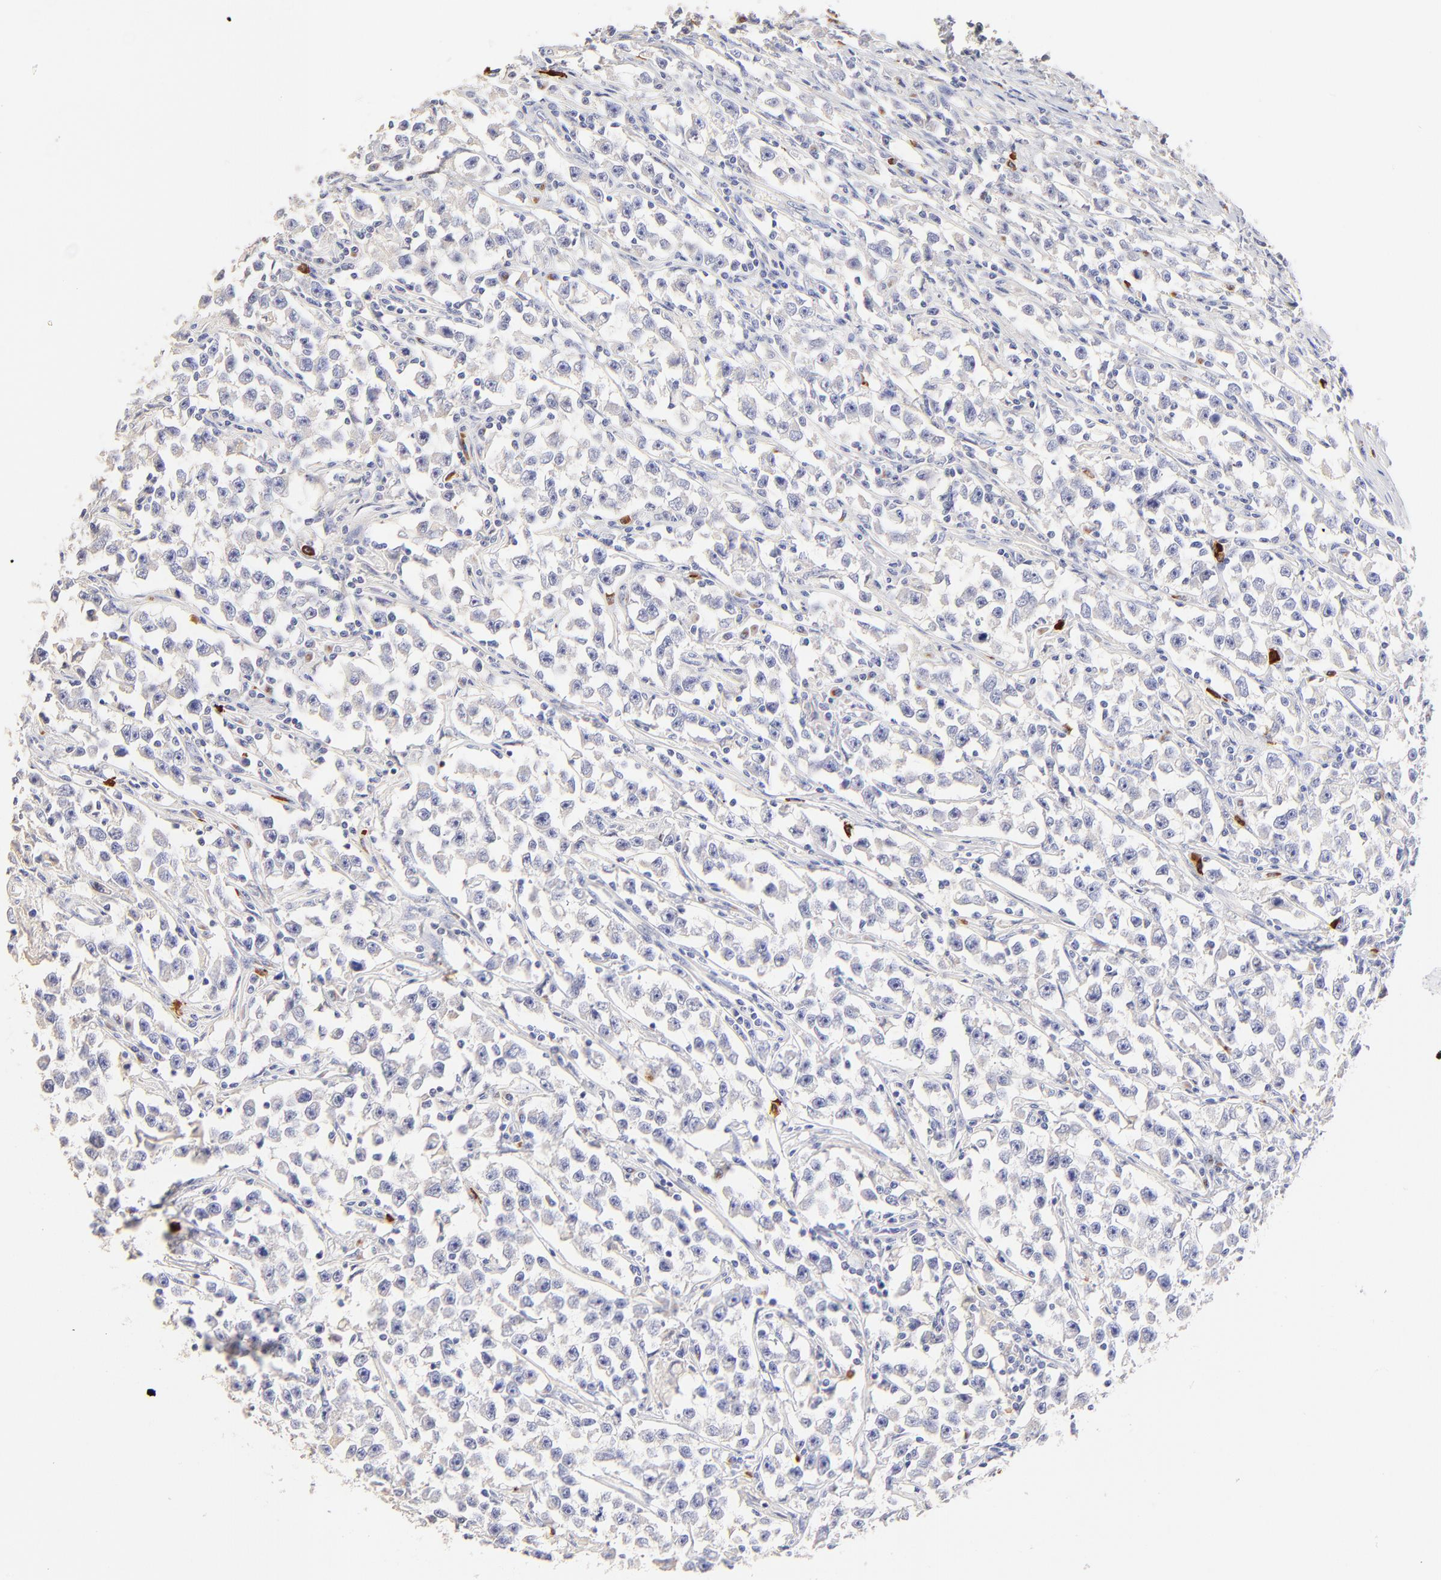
{"staining": {"intensity": "negative", "quantity": "none", "location": "none"}, "tissue": "testis cancer", "cell_type": "Tumor cells", "image_type": "cancer", "snomed": [{"axis": "morphology", "description": "Seminoma, NOS"}, {"axis": "topography", "description": "Testis"}], "caption": "This histopathology image is of testis seminoma stained with IHC to label a protein in brown with the nuclei are counter-stained blue. There is no staining in tumor cells. (DAB immunohistochemistry with hematoxylin counter stain).", "gene": "ASB9", "patient": {"sex": "male", "age": 33}}